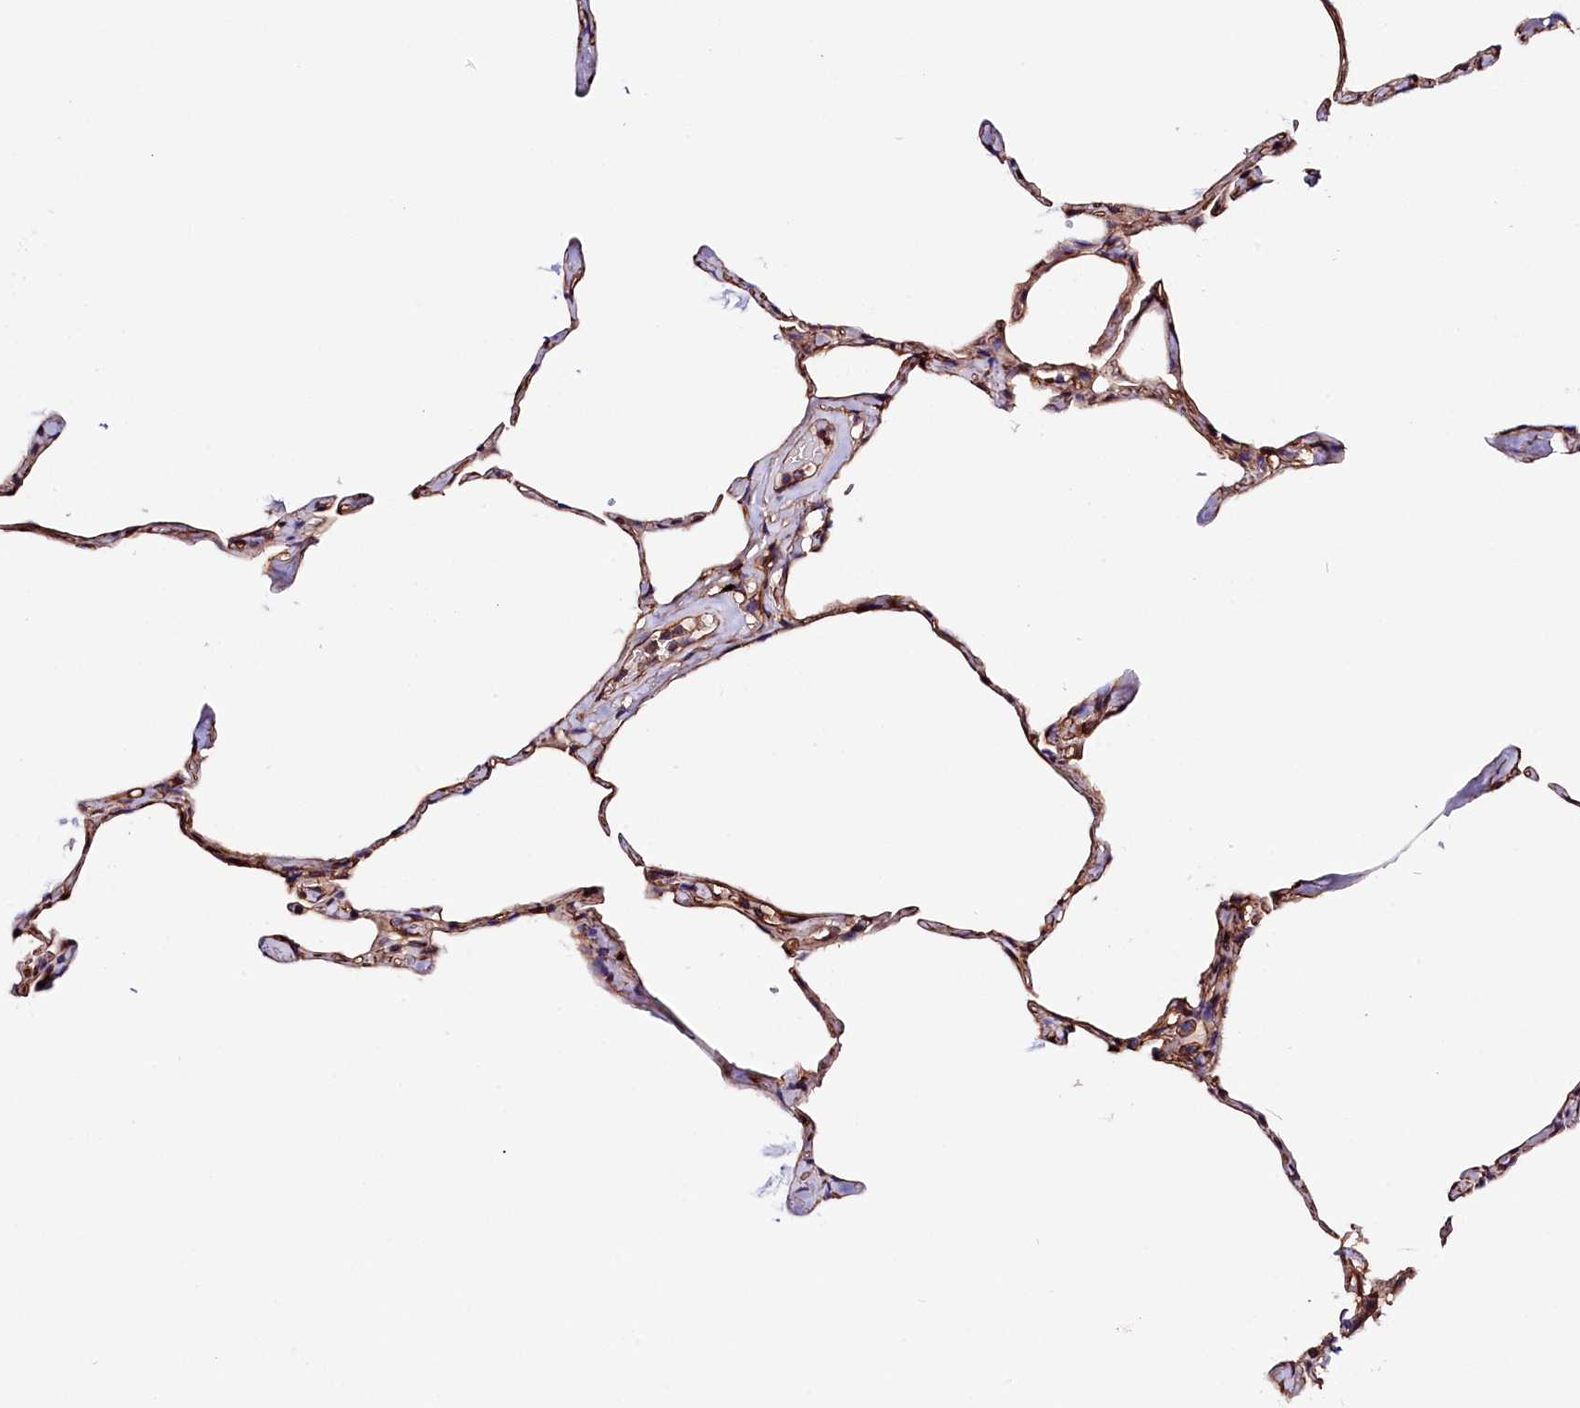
{"staining": {"intensity": "strong", "quantity": ">75%", "location": "cytoplasmic/membranous"}, "tissue": "lung", "cell_type": "Alveolar cells", "image_type": "normal", "snomed": [{"axis": "morphology", "description": "Normal tissue, NOS"}, {"axis": "topography", "description": "Lung"}], "caption": "DAB (3,3'-diaminobenzidine) immunohistochemical staining of unremarkable lung demonstrates strong cytoplasmic/membranous protein positivity in about >75% of alveolar cells.", "gene": "ATP2B4", "patient": {"sex": "male", "age": 65}}